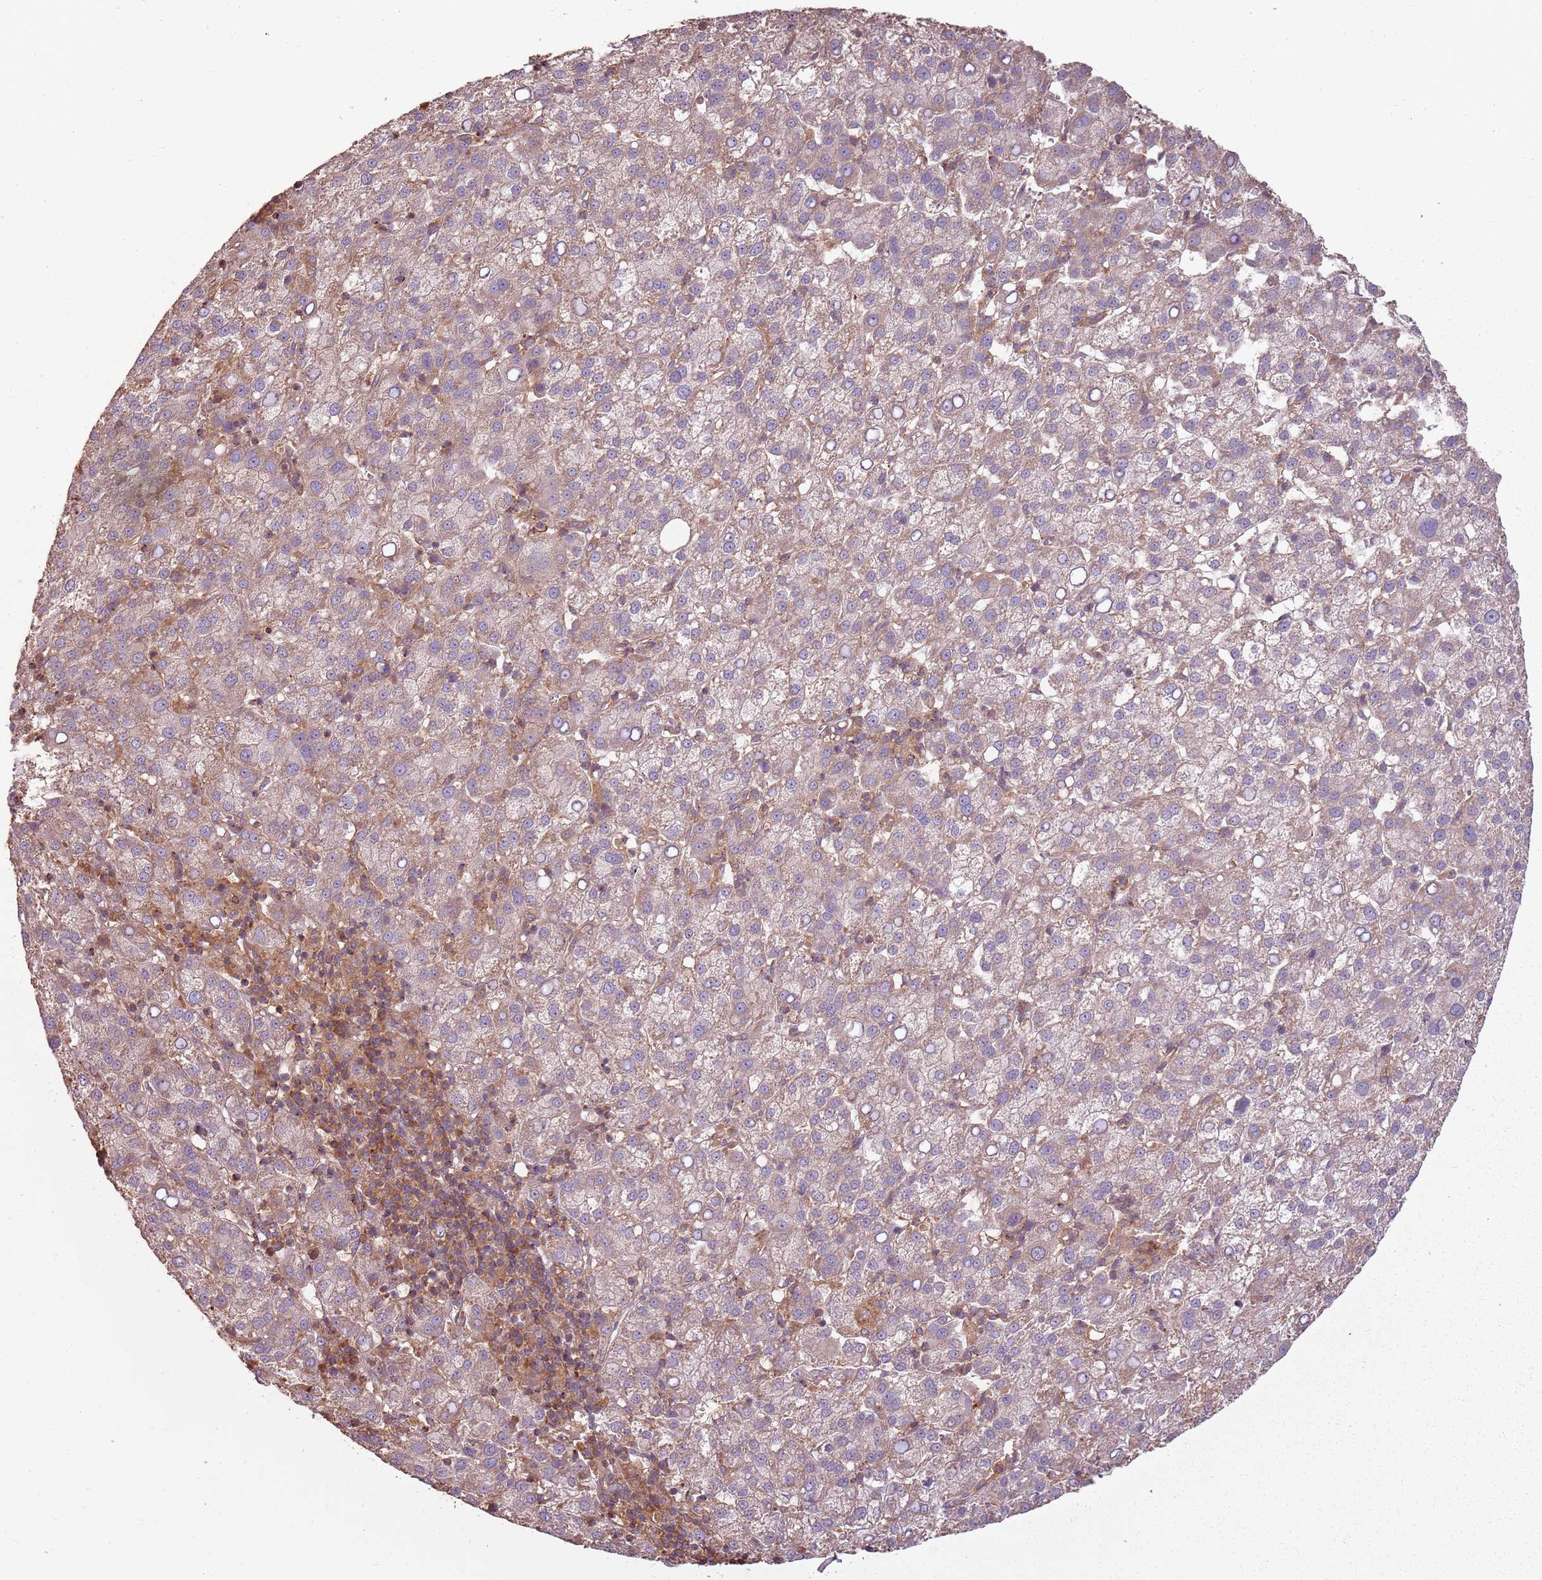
{"staining": {"intensity": "weak", "quantity": "25%-75%", "location": "cytoplasmic/membranous"}, "tissue": "liver cancer", "cell_type": "Tumor cells", "image_type": "cancer", "snomed": [{"axis": "morphology", "description": "Carcinoma, Hepatocellular, NOS"}, {"axis": "topography", "description": "Liver"}], "caption": "Human liver cancer stained with a protein marker displays weak staining in tumor cells.", "gene": "RPL21", "patient": {"sex": "female", "age": 58}}